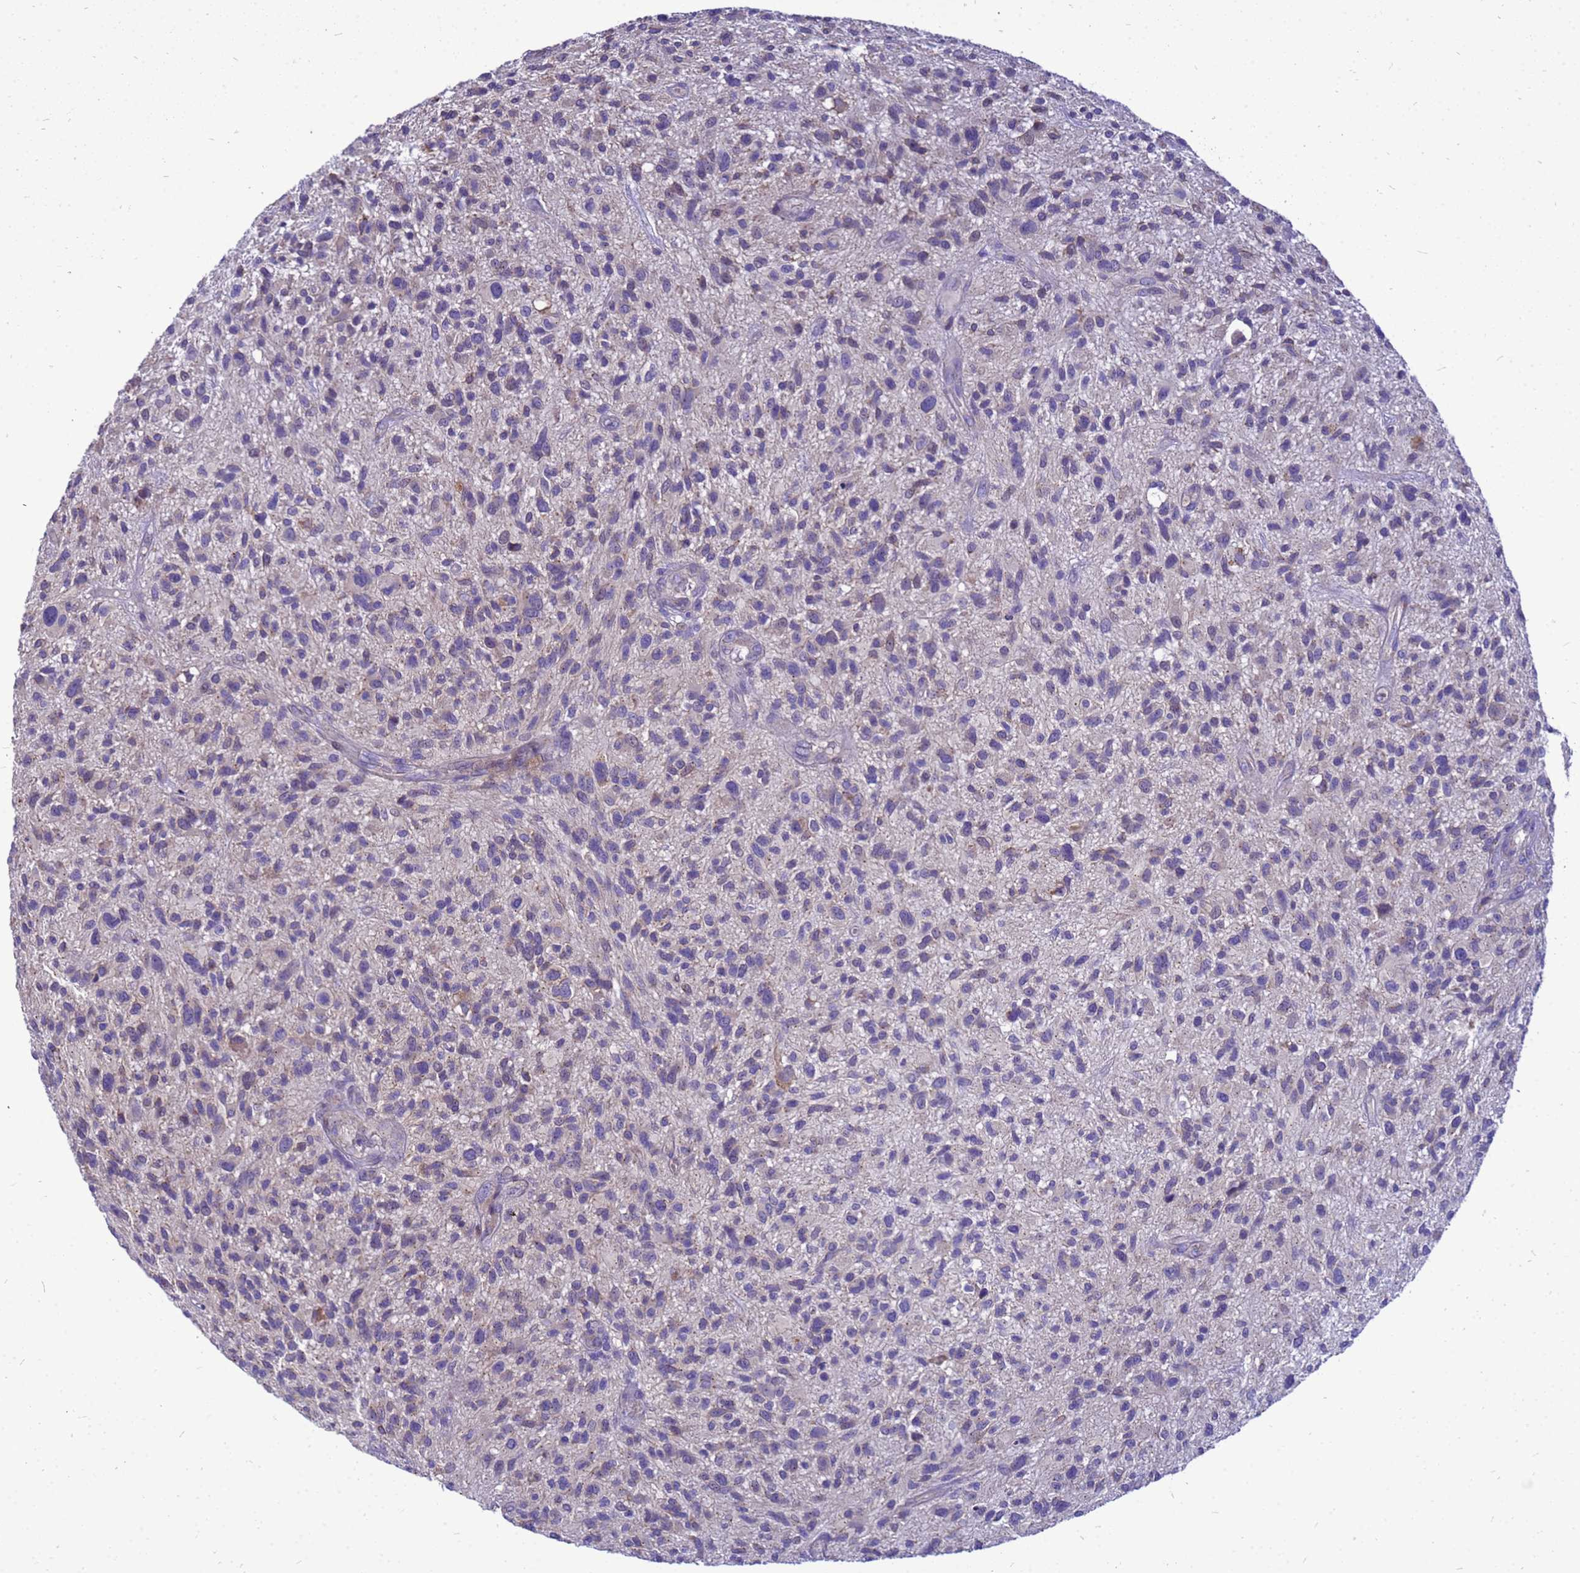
{"staining": {"intensity": "negative", "quantity": "none", "location": "none"}, "tissue": "glioma", "cell_type": "Tumor cells", "image_type": "cancer", "snomed": [{"axis": "morphology", "description": "Glioma, malignant, High grade"}, {"axis": "topography", "description": "Brain"}], "caption": "This image is of malignant high-grade glioma stained with IHC to label a protein in brown with the nuclei are counter-stained blue. There is no staining in tumor cells. (DAB (3,3'-diaminobenzidine) immunohistochemistry, high magnification).", "gene": "POP7", "patient": {"sex": "male", "age": 47}}